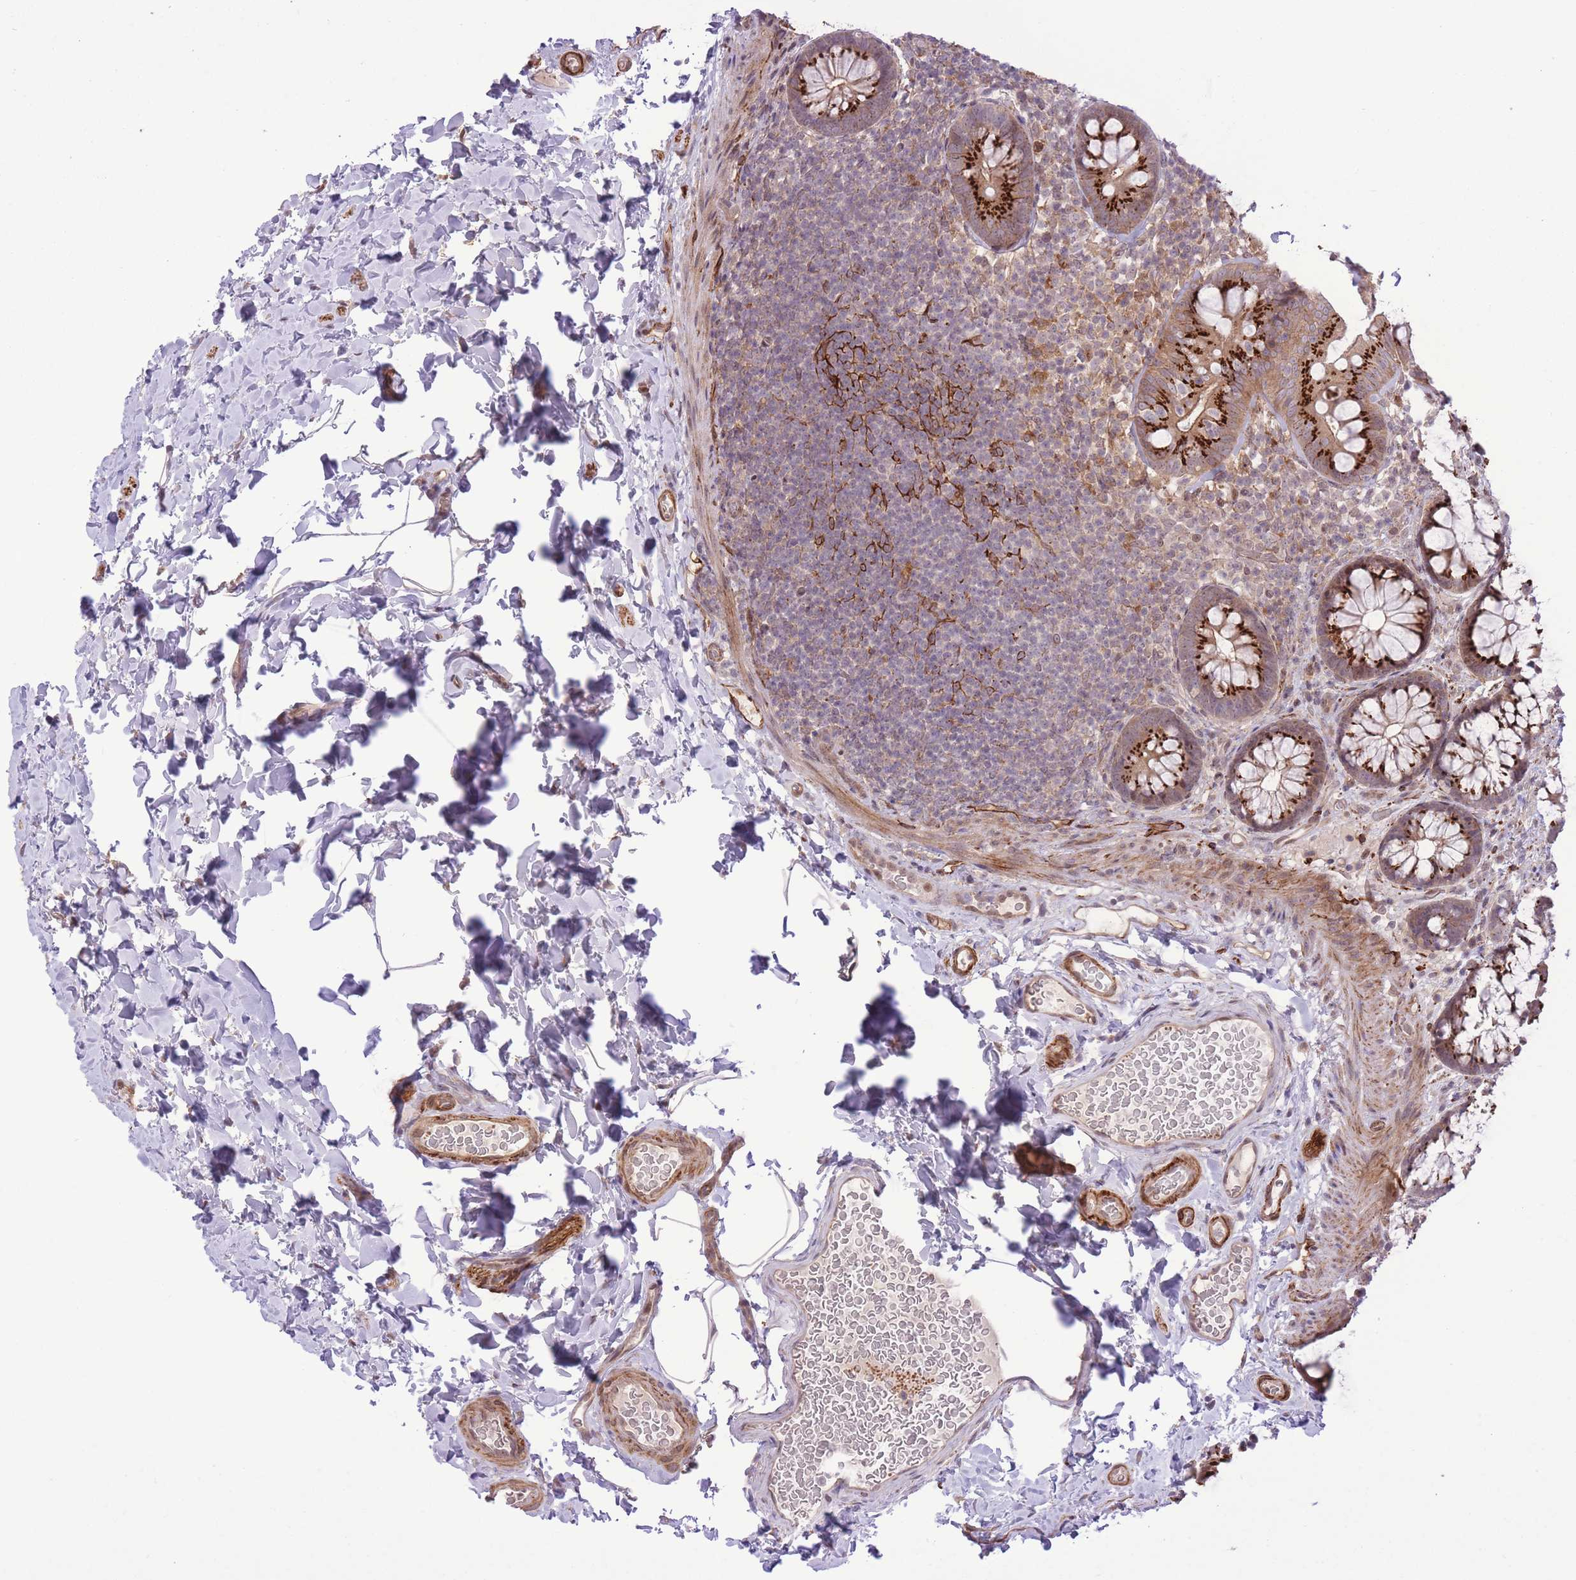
{"staining": {"intensity": "moderate", "quantity": ">75%", "location": "cytoplasmic/membranous"}, "tissue": "colon", "cell_type": "Endothelial cells", "image_type": "normal", "snomed": [{"axis": "morphology", "description": "Normal tissue, NOS"}, {"axis": "topography", "description": "Colon"}], "caption": "Normal colon demonstrates moderate cytoplasmic/membranous positivity in about >75% of endothelial cells, visualized by immunohistochemistry. (Stains: DAB (3,3'-diaminobenzidine) in brown, nuclei in blue, Microscopy: brightfield microscopy at high magnification).", "gene": "ZBED5", "patient": {"sex": "male", "age": 46}}